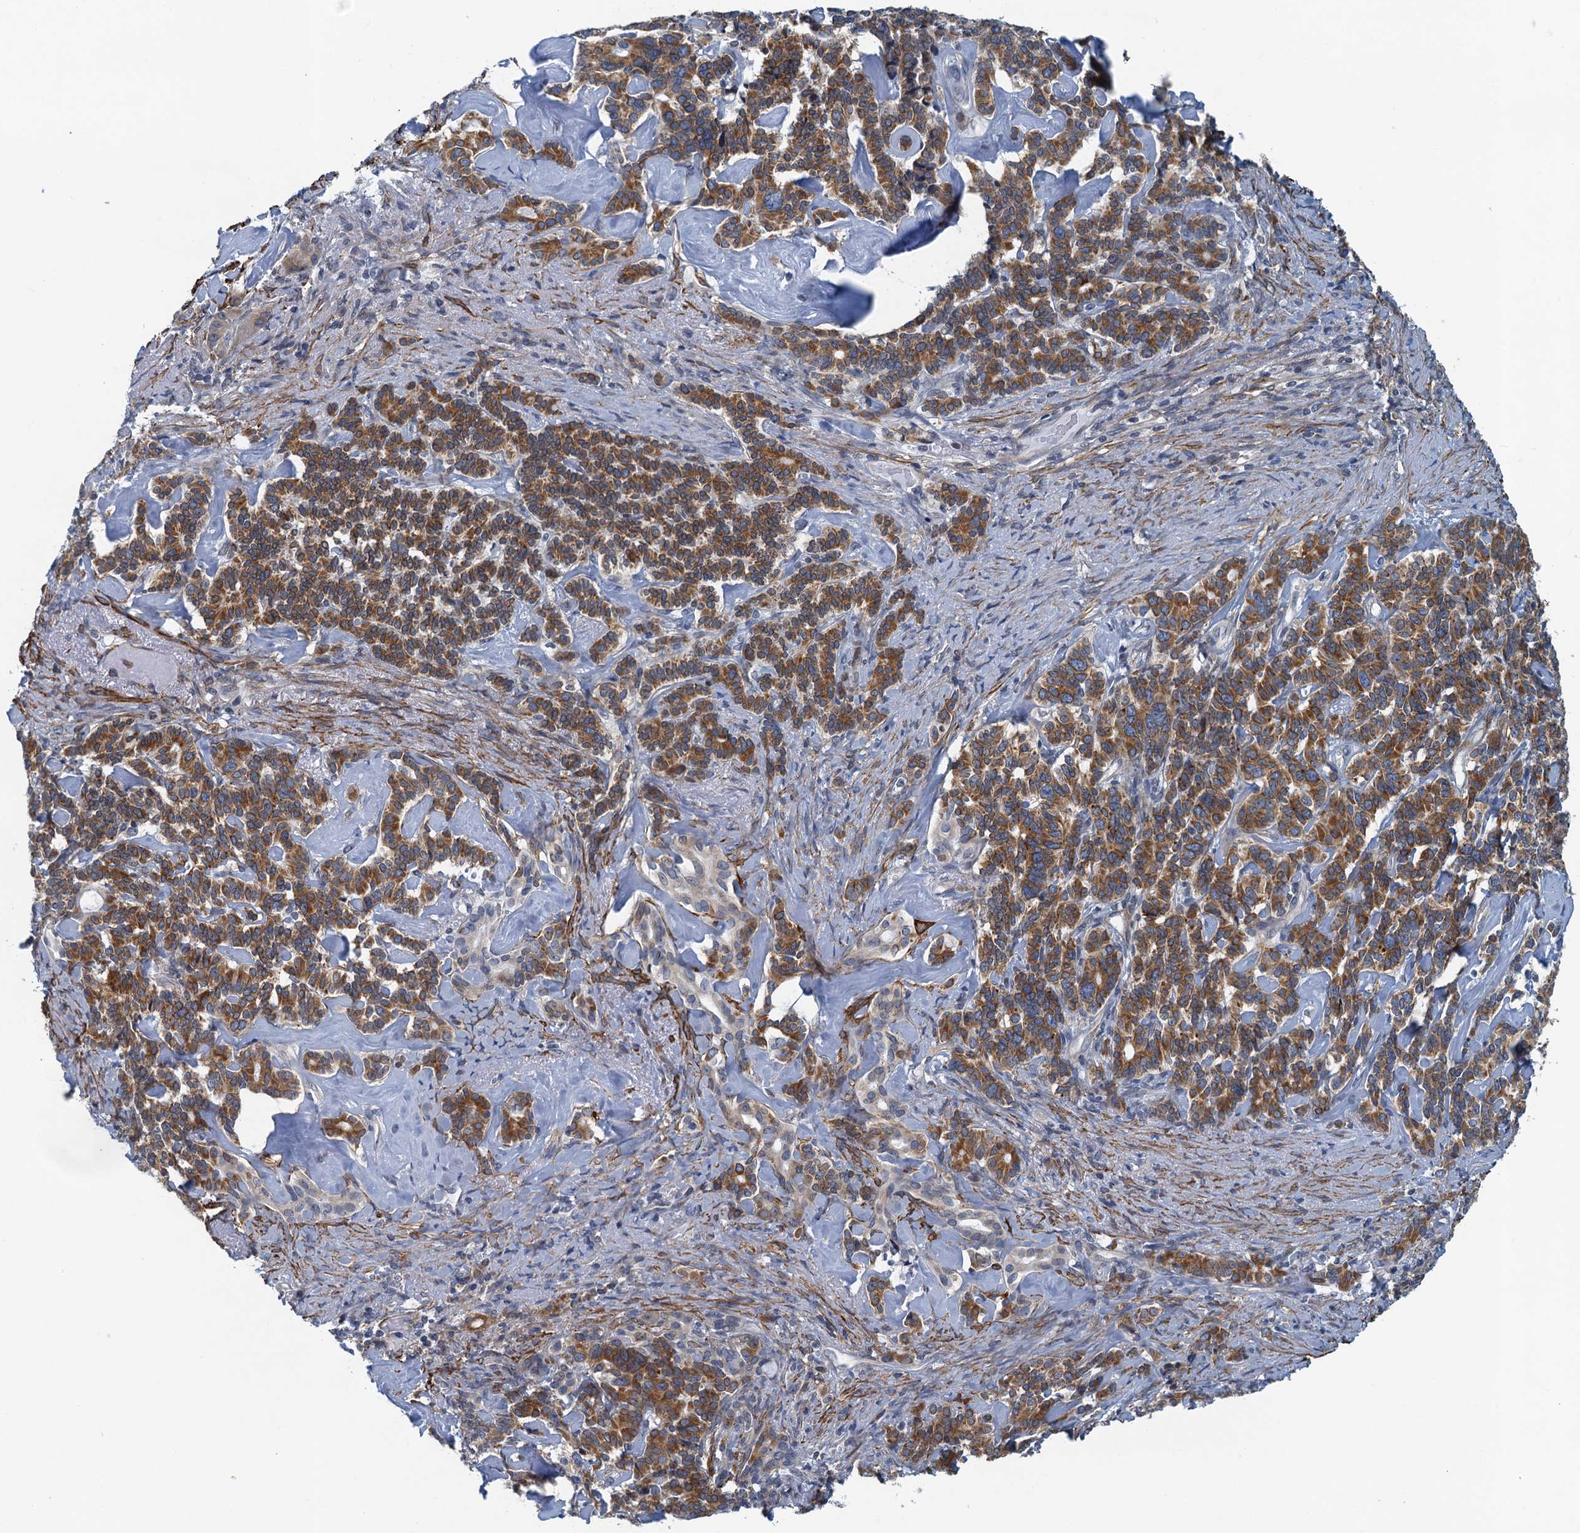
{"staining": {"intensity": "moderate", "quantity": ">75%", "location": "cytoplasmic/membranous"}, "tissue": "pancreatic cancer", "cell_type": "Tumor cells", "image_type": "cancer", "snomed": [{"axis": "morphology", "description": "Adenocarcinoma, NOS"}, {"axis": "topography", "description": "Pancreas"}], "caption": "Protein positivity by immunohistochemistry shows moderate cytoplasmic/membranous positivity in about >75% of tumor cells in pancreatic cancer.", "gene": "ALG2", "patient": {"sex": "female", "age": 74}}